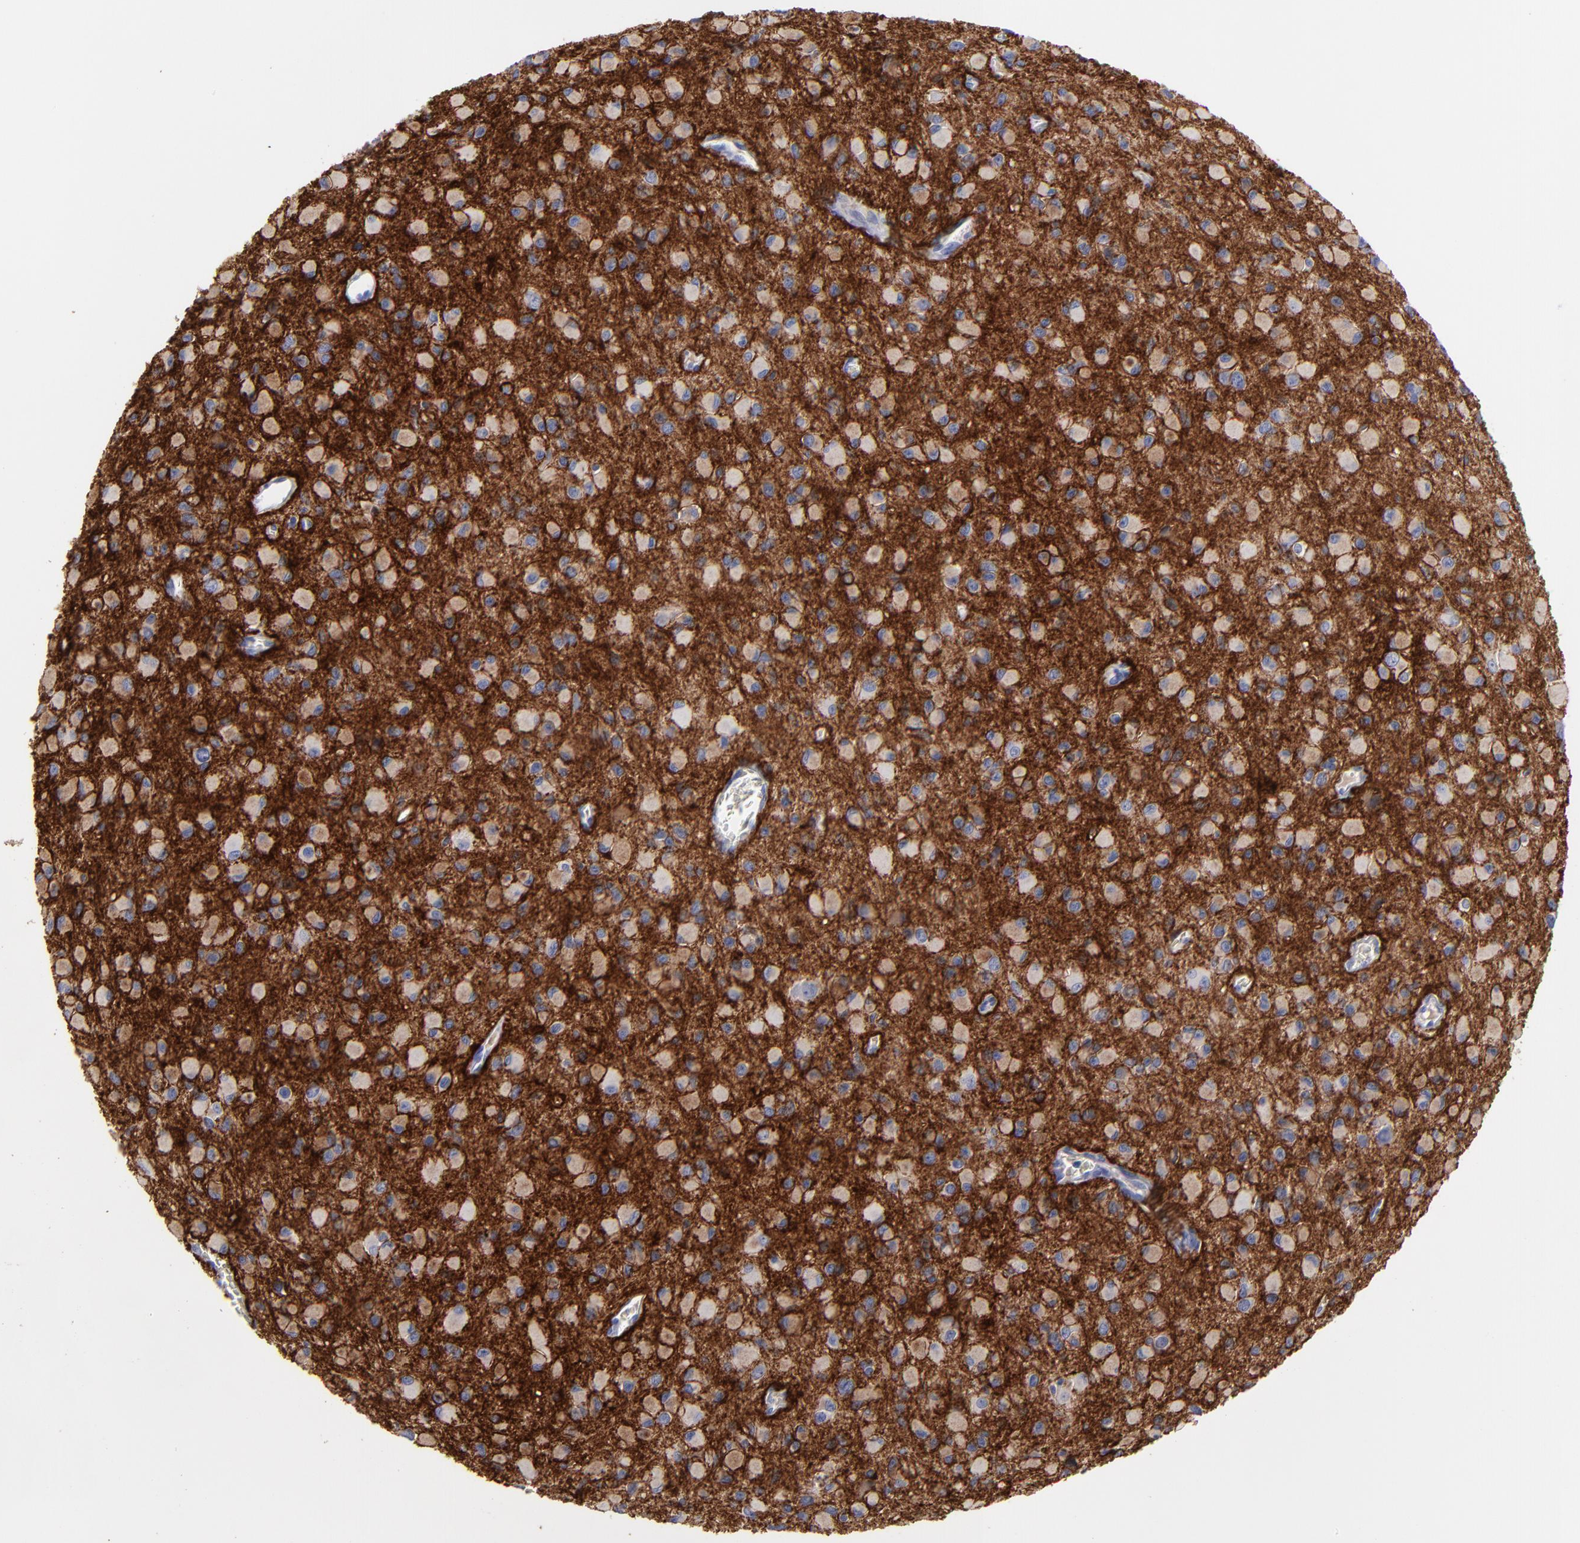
{"staining": {"intensity": "negative", "quantity": "none", "location": "none"}, "tissue": "glioma", "cell_type": "Tumor cells", "image_type": "cancer", "snomed": [{"axis": "morphology", "description": "Glioma, malignant, Low grade"}, {"axis": "topography", "description": "Brain"}], "caption": "A photomicrograph of human malignant low-grade glioma is negative for staining in tumor cells. Nuclei are stained in blue.", "gene": "CADM3", "patient": {"sex": "male", "age": 42}}